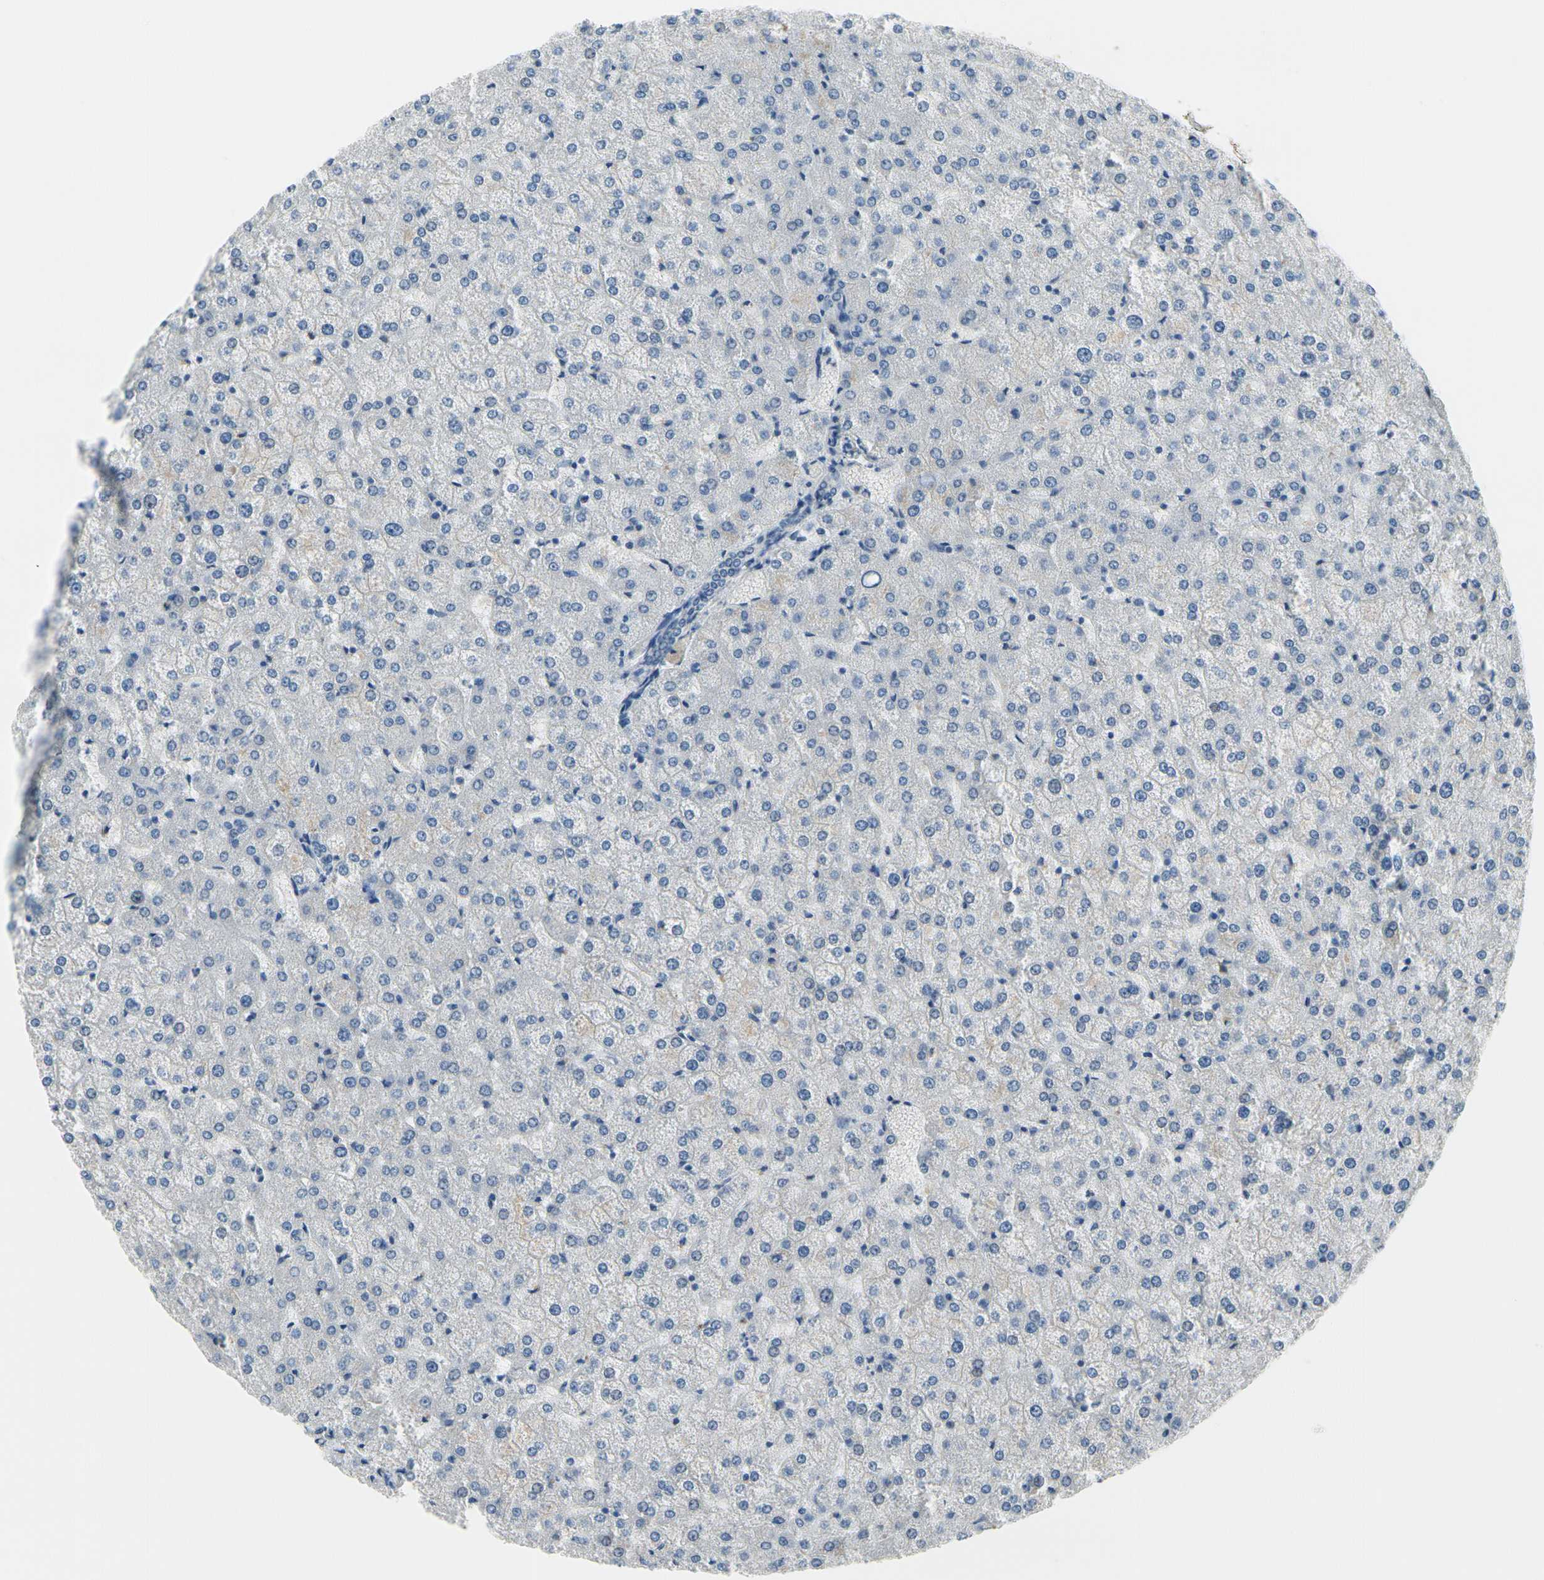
{"staining": {"intensity": "negative", "quantity": "none", "location": "none"}, "tissue": "liver", "cell_type": "Cholangiocytes", "image_type": "normal", "snomed": [{"axis": "morphology", "description": "Normal tissue, NOS"}, {"axis": "topography", "description": "Liver"}], "caption": "Immunohistochemistry of benign liver demonstrates no positivity in cholangiocytes.", "gene": "MUC5B", "patient": {"sex": "female", "age": 32}}